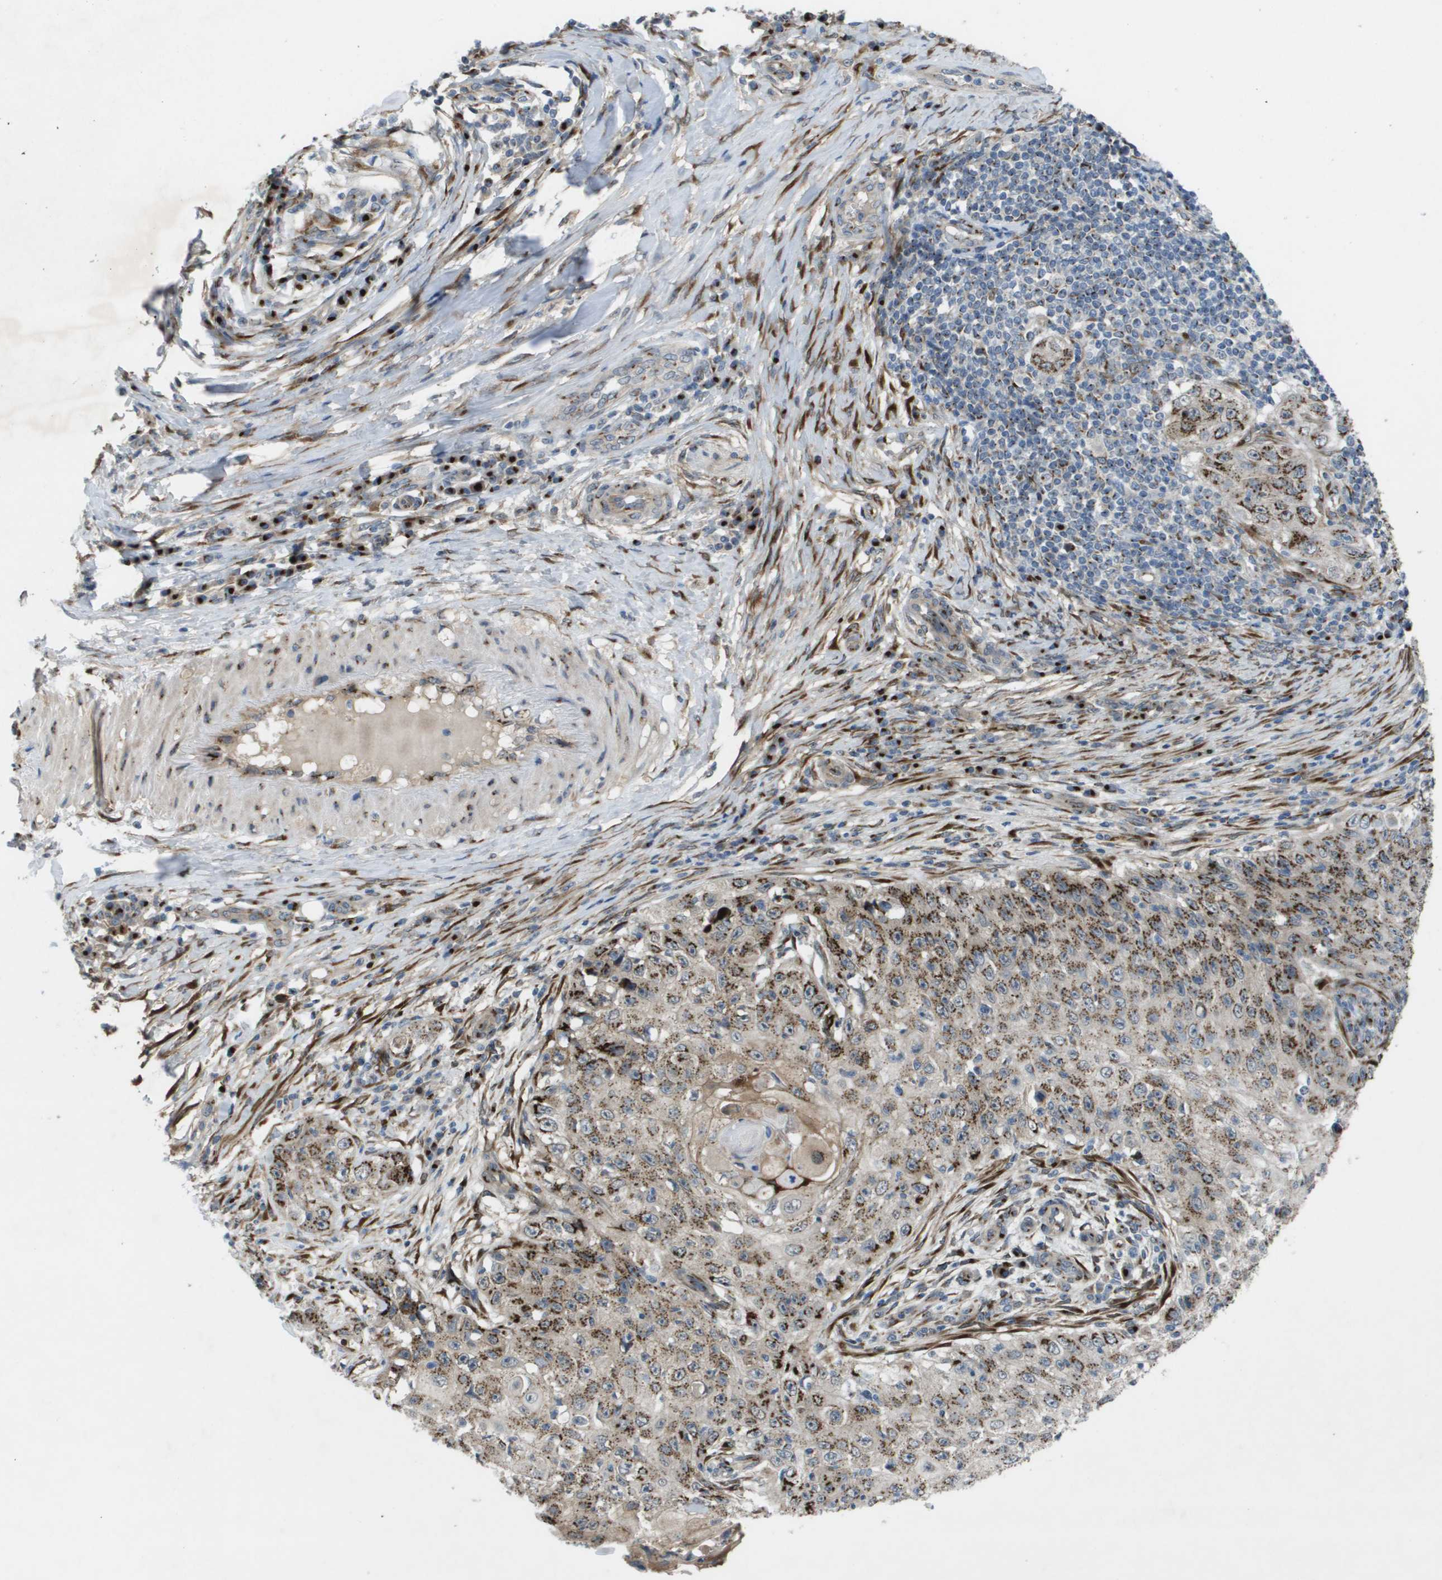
{"staining": {"intensity": "strong", "quantity": ">75%", "location": "cytoplasmic/membranous"}, "tissue": "skin cancer", "cell_type": "Tumor cells", "image_type": "cancer", "snomed": [{"axis": "morphology", "description": "Squamous cell carcinoma, NOS"}, {"axis": "topography", "description": "Skin"}], "caption": "Immunohistochemistry (IHC) histopathology image of squamous cell carcinoma (skin) stained for a protein (brown), which displays high levels of strong cytoplasmic/membranous staining in about >75% of tumor cells.", "gene": "QSOX2", "patient": {"sex": "male", "age": 86}}